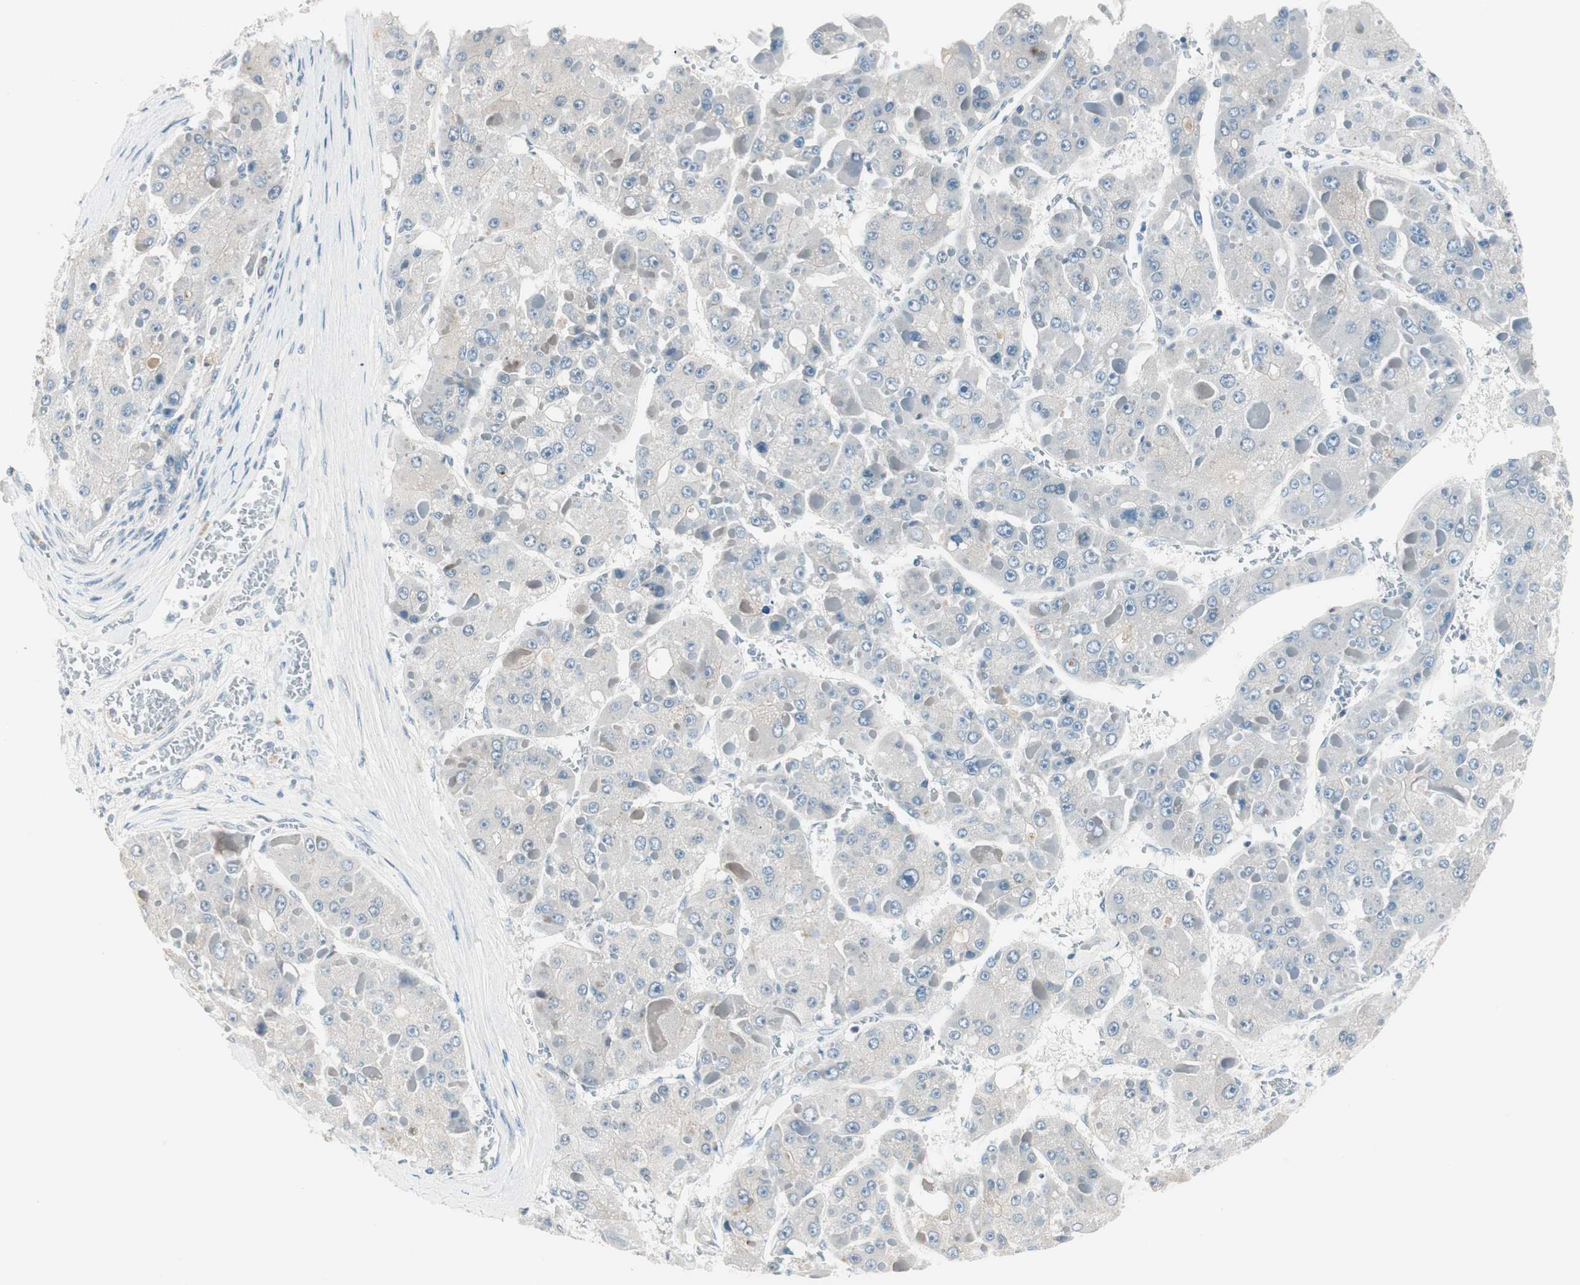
{"staining": {"intensity": "negative", "quantity": "none", "location": "none"}, "tissue": "liver cancer", "cell_type": "Tumor cells", "image_type": "cancer", "snomed": [{"axis": "morphology", "description": "Carcinoma, Hepatocellular, NOS"}, {"axis": "topography", "description": "Liver"}], "caption": "The immunohistochemistry (IHC) image has no significant positivity in tumor cells of liver cancer tissue.", "gene": "GNAO1", "patient": {"sex": "female", "age": 73}}